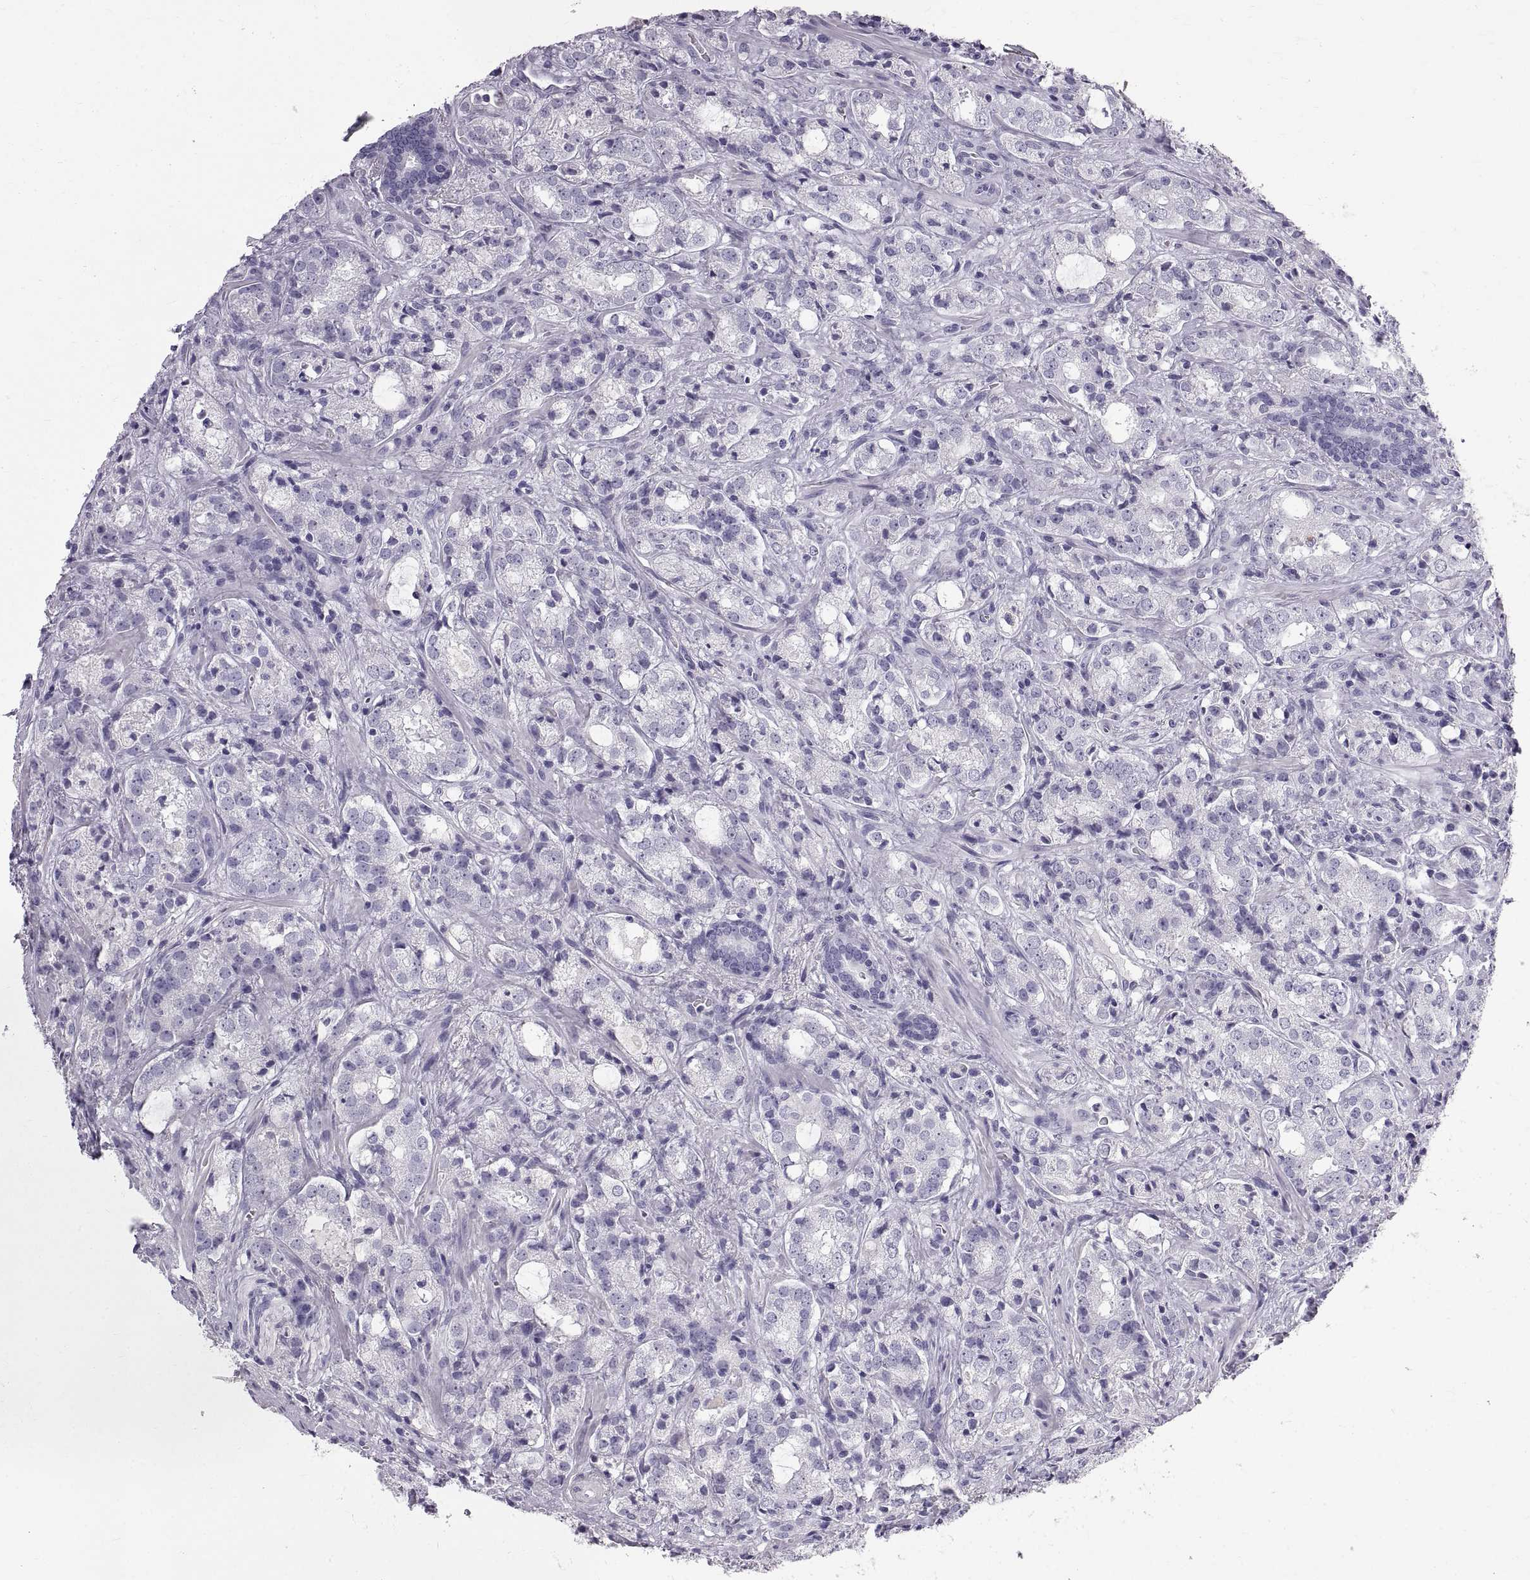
{"staining": {"intensity": "negative", "quantity": "none", "location": "none"}, "tissue": "prostate cancer", "cell_type": "Tumor cells", "image_type": "cancer", "snomed": [{"axis": "morphology", "description": "Adenocarcinoma, NOS"}, {"axis": "topography", "description": "Prostate"}], "caption": "Protein analysis of adenocarcinoma (prostate) reveals no significant staining in tumor cells. (Immunohistochemistry, brightfield microscopy, high magnification).", "gene": "WFDC8", "patient": {"sex": "male", "age": 66}}